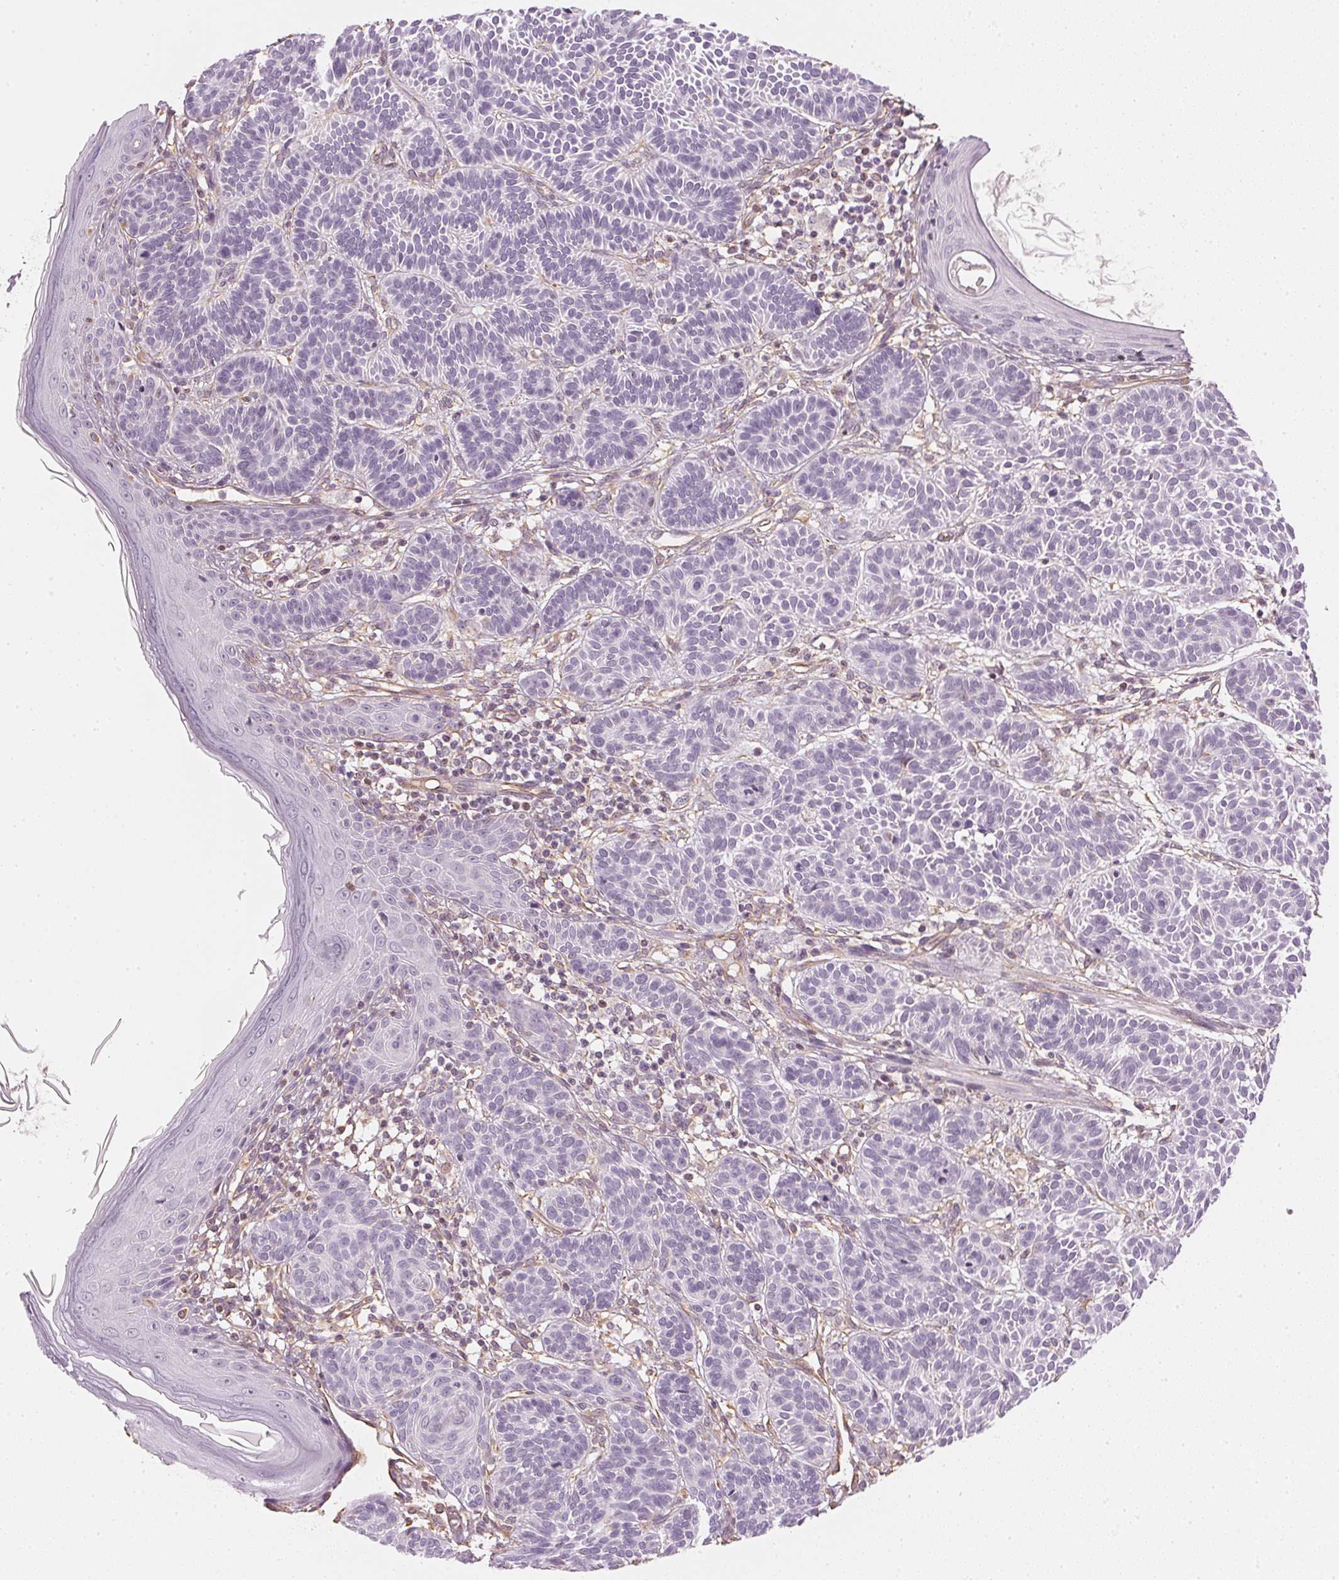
{"staining": {"intensity": "negative", "quantity": "none", "location": "none"}, "tissue": "skin cancer", "cell_type": "Tumor cells", "image_type": "cancer", "snomed": [{"axis": "morphology", "description": "Basal cell carcinoma"}, {"axis": "topography", "description": "Skin"}], "caption": "Immunohistochemistry photomicrograph of neoplastic tissue: human basal cell carcinoma (skin) stained with DAB (3,3'-diaminobenzidine) reveals no significant protein positivity in tumor cells. (Immunohistochemistry (ihc), brightfield microscopy, high magnification).", "gene": "APLP1", "patient": {"sex": "male", "age": 85}}